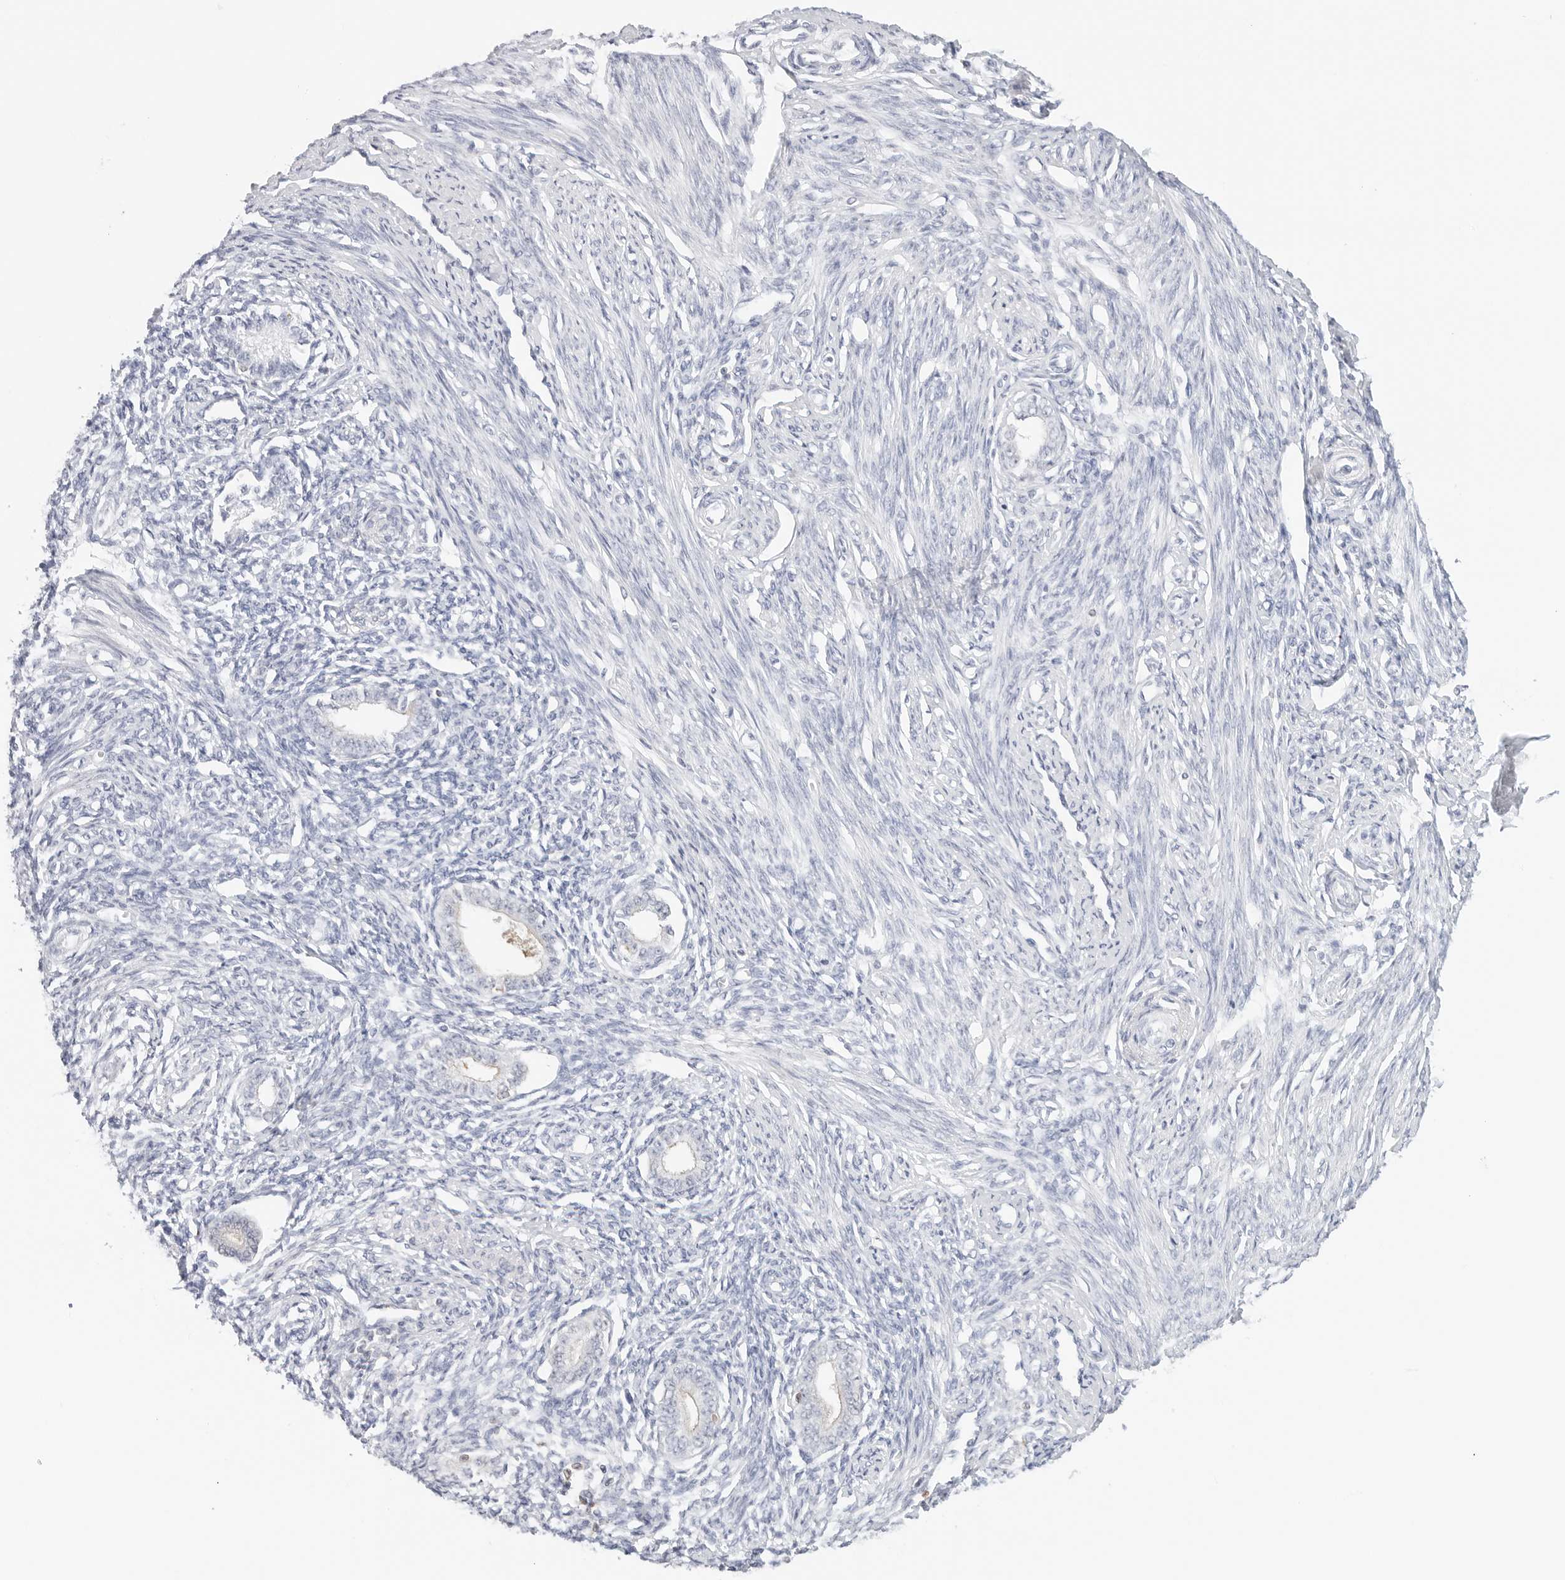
{"staining": {"intensity": "negative", "quantity": "none", "location": "none"}, "tissue": "endometrium", "cell_type": "Cells in endometrial stroma", "image_type": "normal", "snomed": [{"axis": "morphology", "description": "Normal tissue, NOS"}, {"axis": "topography", "description": "Endometrium"}], "caption": "This is an IHC histopathology image of benign endometrium. There is no expression in cells in endometrial stroma.", "gene": "SLC9A3R1", "patient": {"sex": "female", "age": 56}}